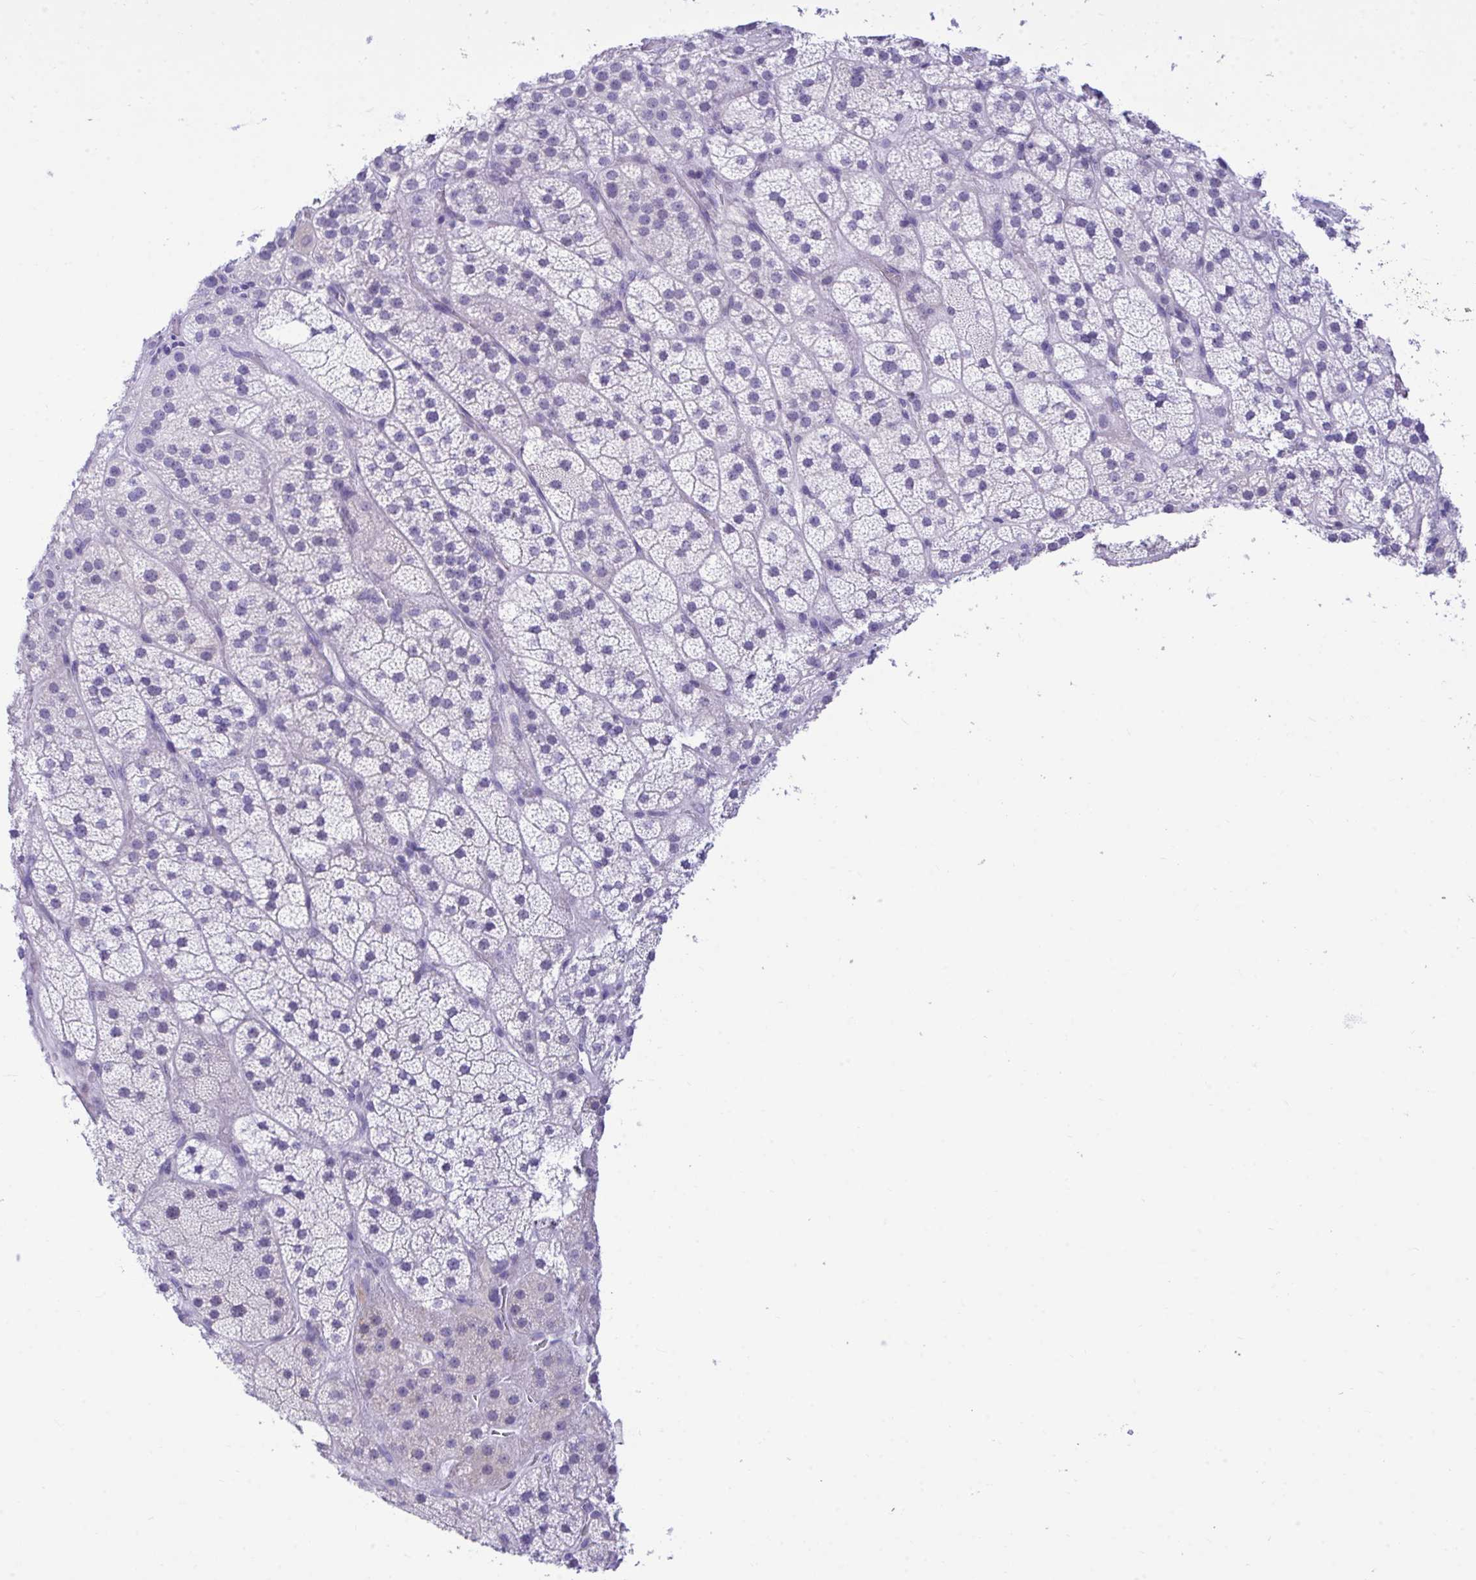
{"staining": {"intensity": "negative", "quantity": "none", "location": "none"}, "tissue": "adrenal gland", "cell_type": "Glandular cells", "image_type": "normal", "snomed": [{"axis": "morphology", "description": "Normal tissue, NOS"}, {"axis": "topography", "description": "Adrenal gland"}], "caption": "Human adrenal gland stained for a protein using IHC displays no expression in glandular cells.", "gene": "PGM2L1", "patient": {"sex": "male", "age": 57}}